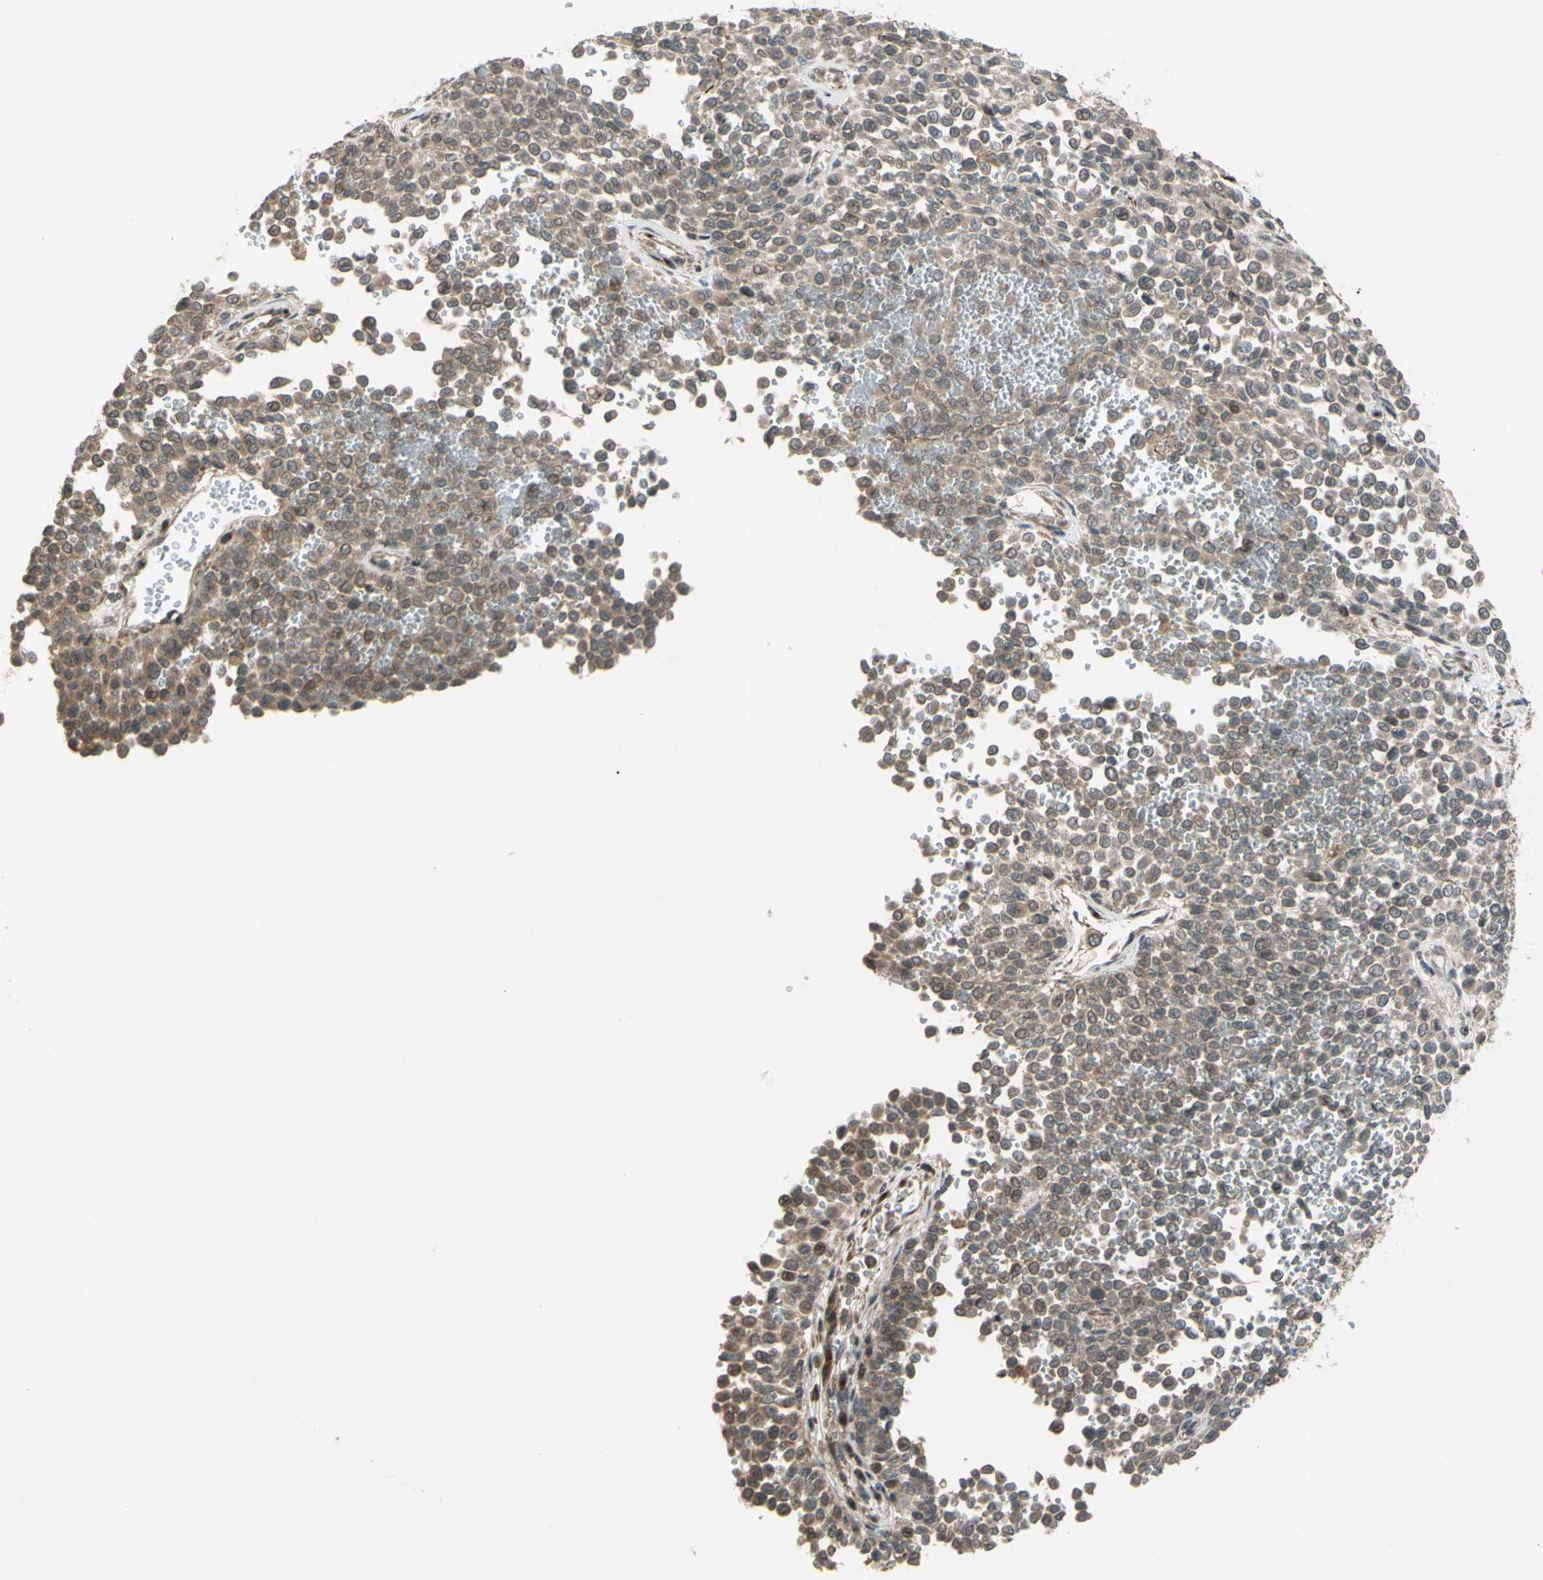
{"staining": {"intensity": "weak", "quantity": "25%-75%", "location": "cytoplasmic/membranous,nuclear"}, "tissue": "melanoma", "cell_type": "Tumor cells", "image_type": "cancer", "snomed": [{"axis": "morphology", "description": "Malignant melanoma, Metastatic site"}, {"axis": "topography", "description": "Pancreas"}], "caption": "Brown immunohistochemical staining in human melanoma demonstrates weak cytoplasmic/membranous and nuclear positivity in about 25%-75% of tumor cells.", "gene": "FLII", "patient": {"sex": "female", "age": 30}}